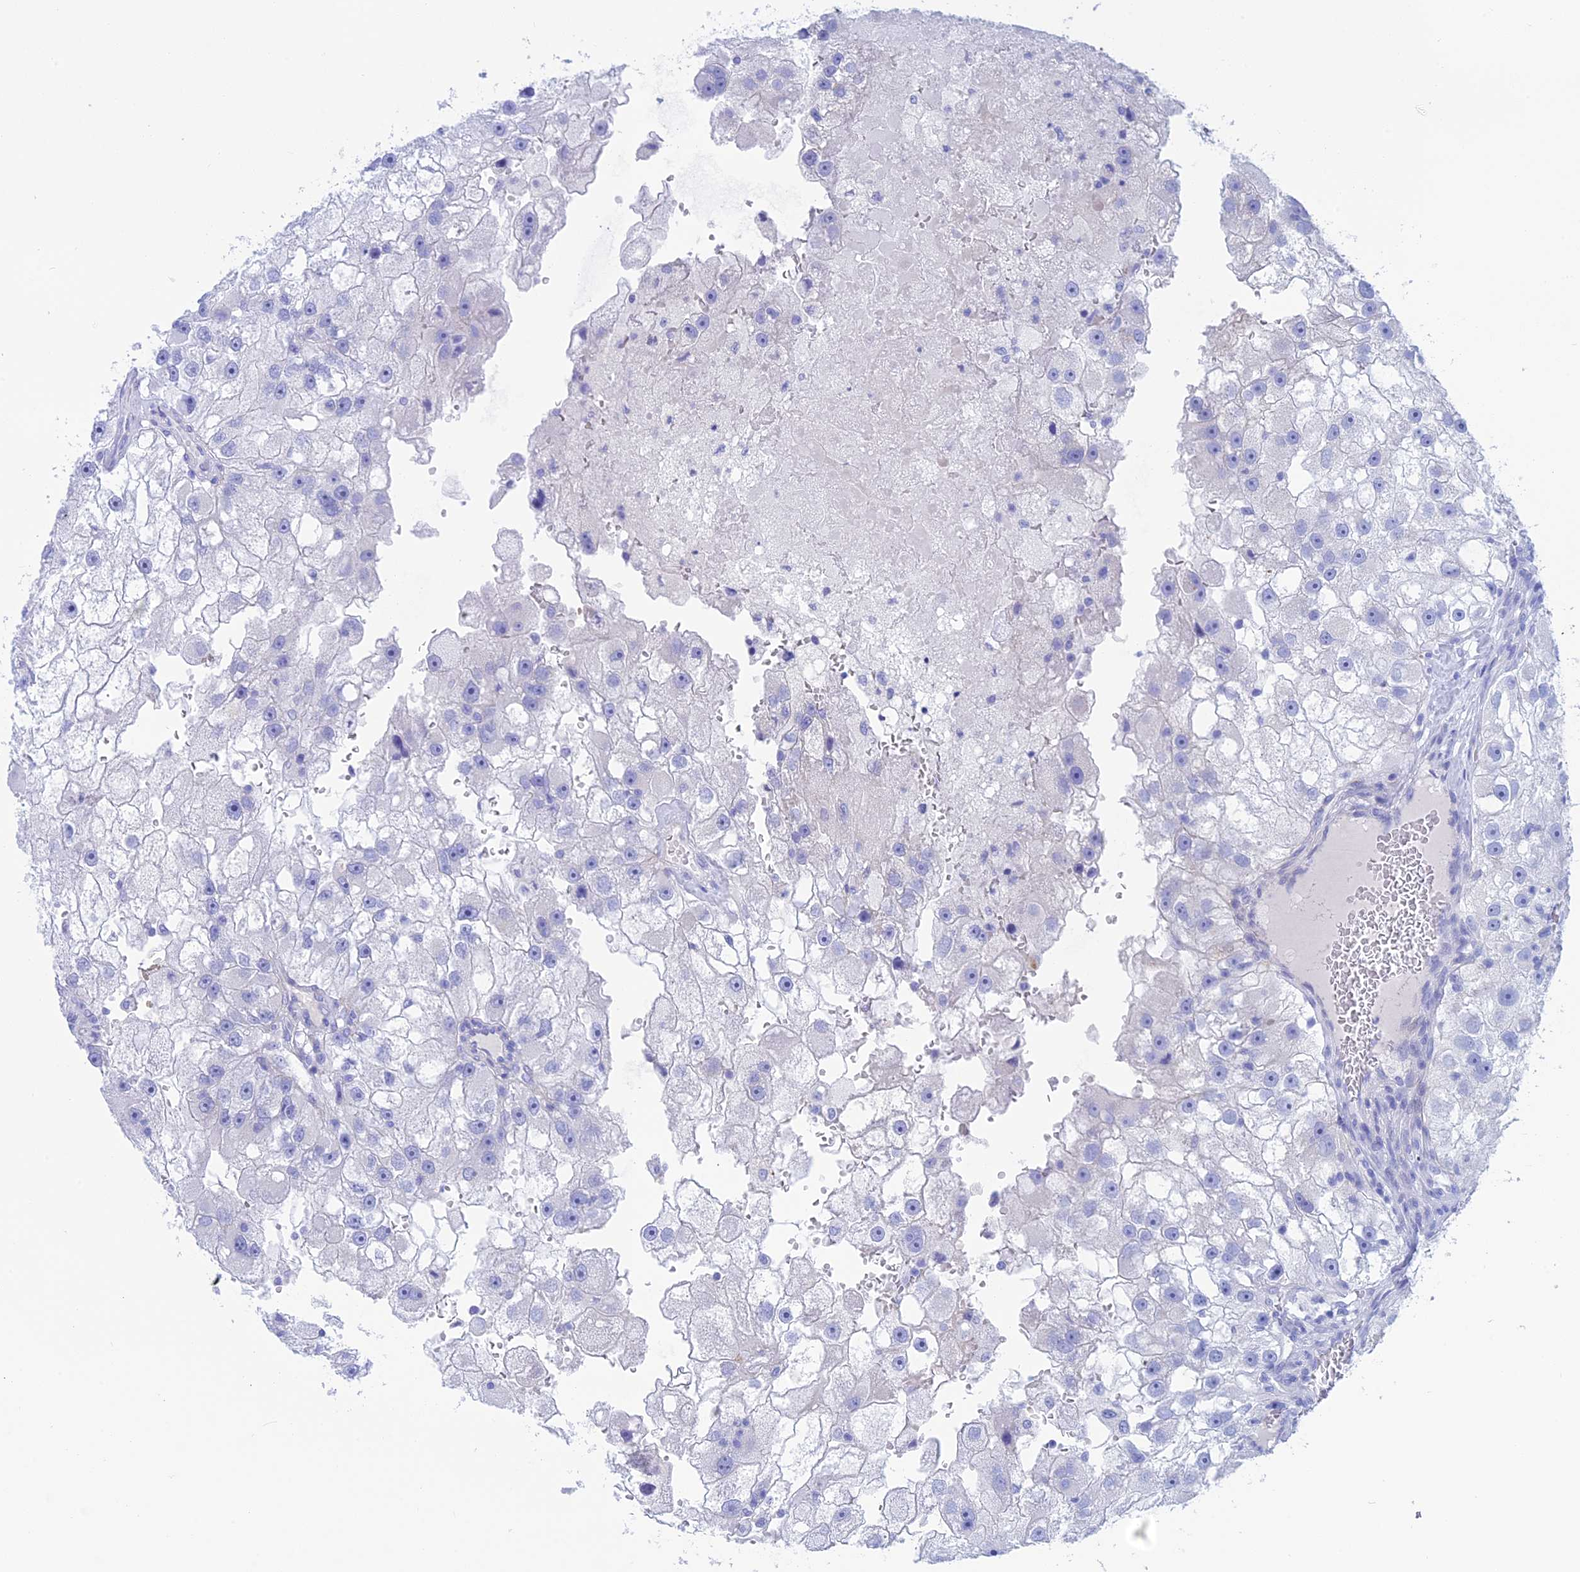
{"staining": {"intensity": "negative", "quantity": "none", "location": "none"}, "tissue": "renal cancer", "cell_type": "Tumor cells", "image_type": "cancer", "snomed": [{"axis": "morphology", "description": "Adenocarcinoma, NOS"}, {"axis": "topography", "description": "Kidney"}], "caption": "Tumor cells show no significant protein expression in renal cancer.", "gene": "ERICH4", "patient": {"sex": "male", "age": 63}}